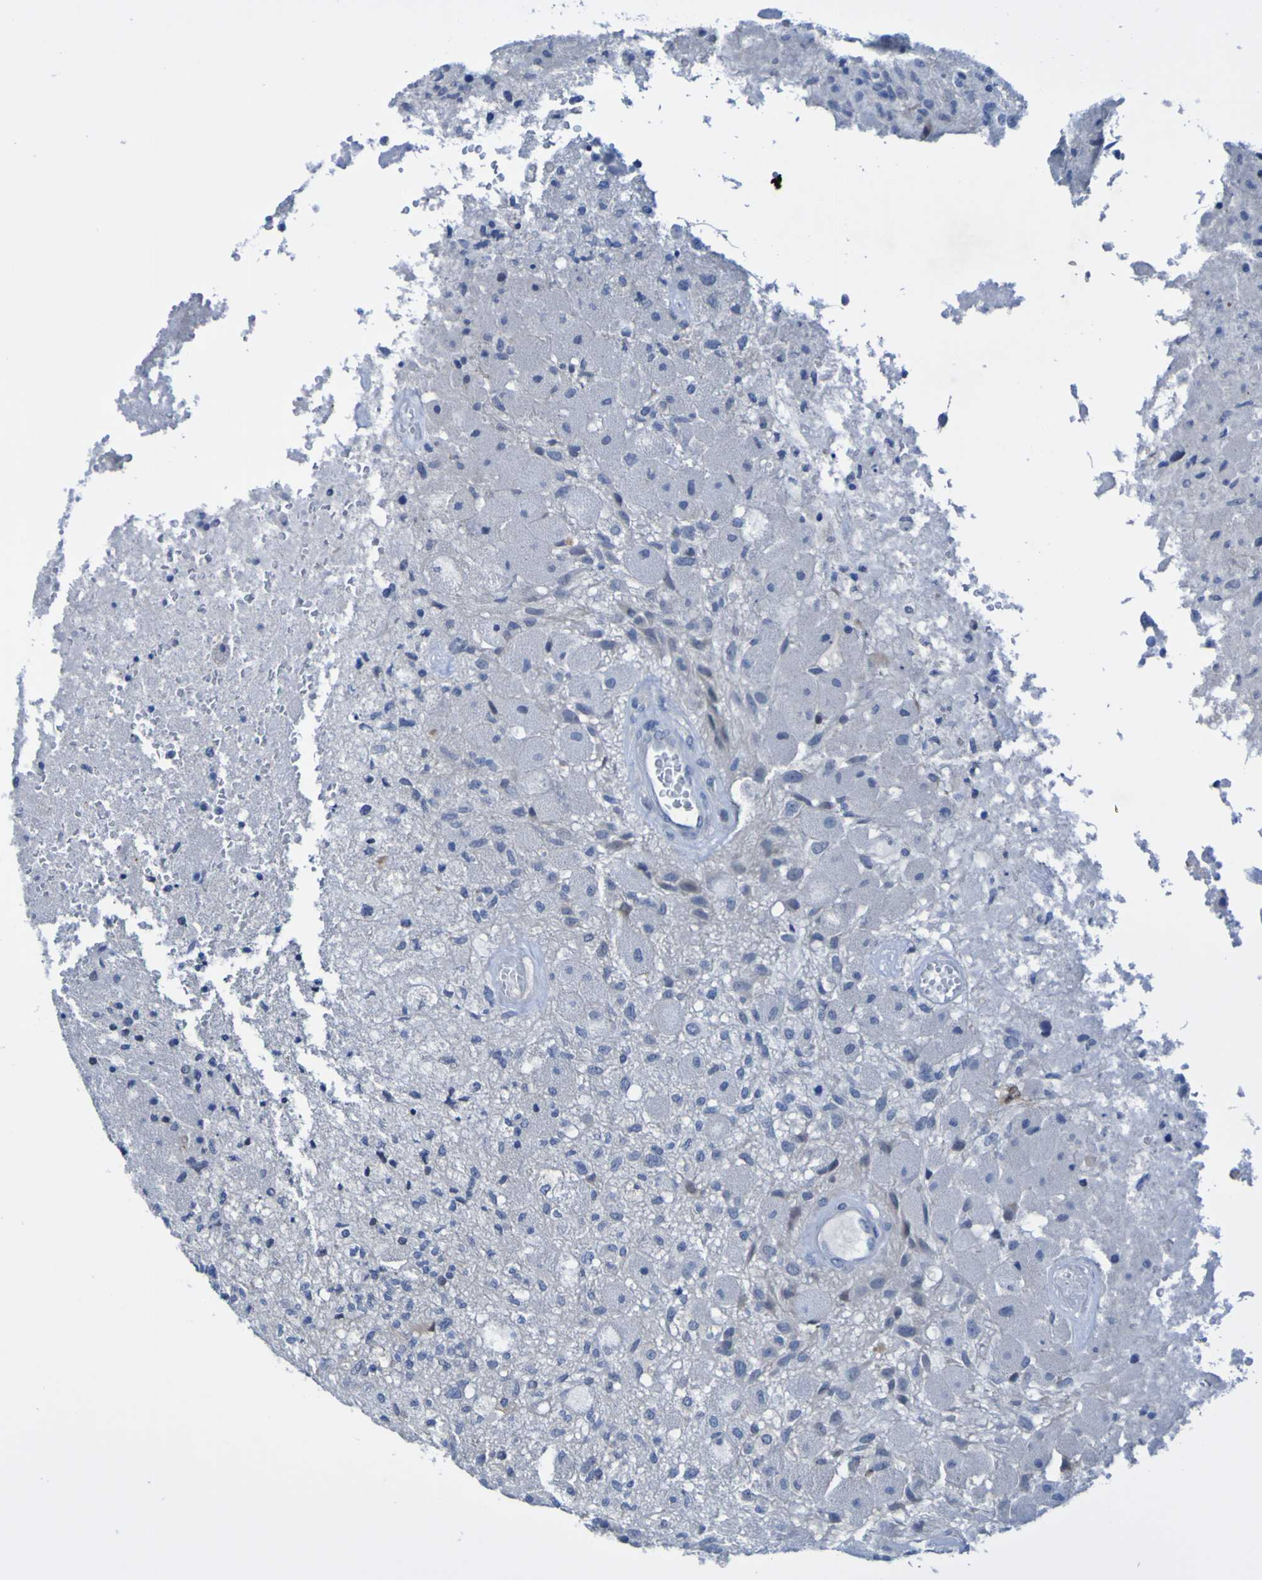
{"staining": {"intensity": "negative", "quantity": "none", "location": "none"}, "tissue": "glioma", "cell_type": "Tumor cells", "image_type": "cancer", "snomed": [{"axis": "morphology", "description": "Normal tissue, NOS"}, {"axis": "morphology", "description": "Glioma, malignant, High grade"}, {"axis": "topography", "description": "Cerebral cortex"}], "caption": "The micrograph displays no staining of tumor cells in high-grade glioma (malignant).", "gene": "ACMSD", "patient": {"sex": "male", "age": 77}}